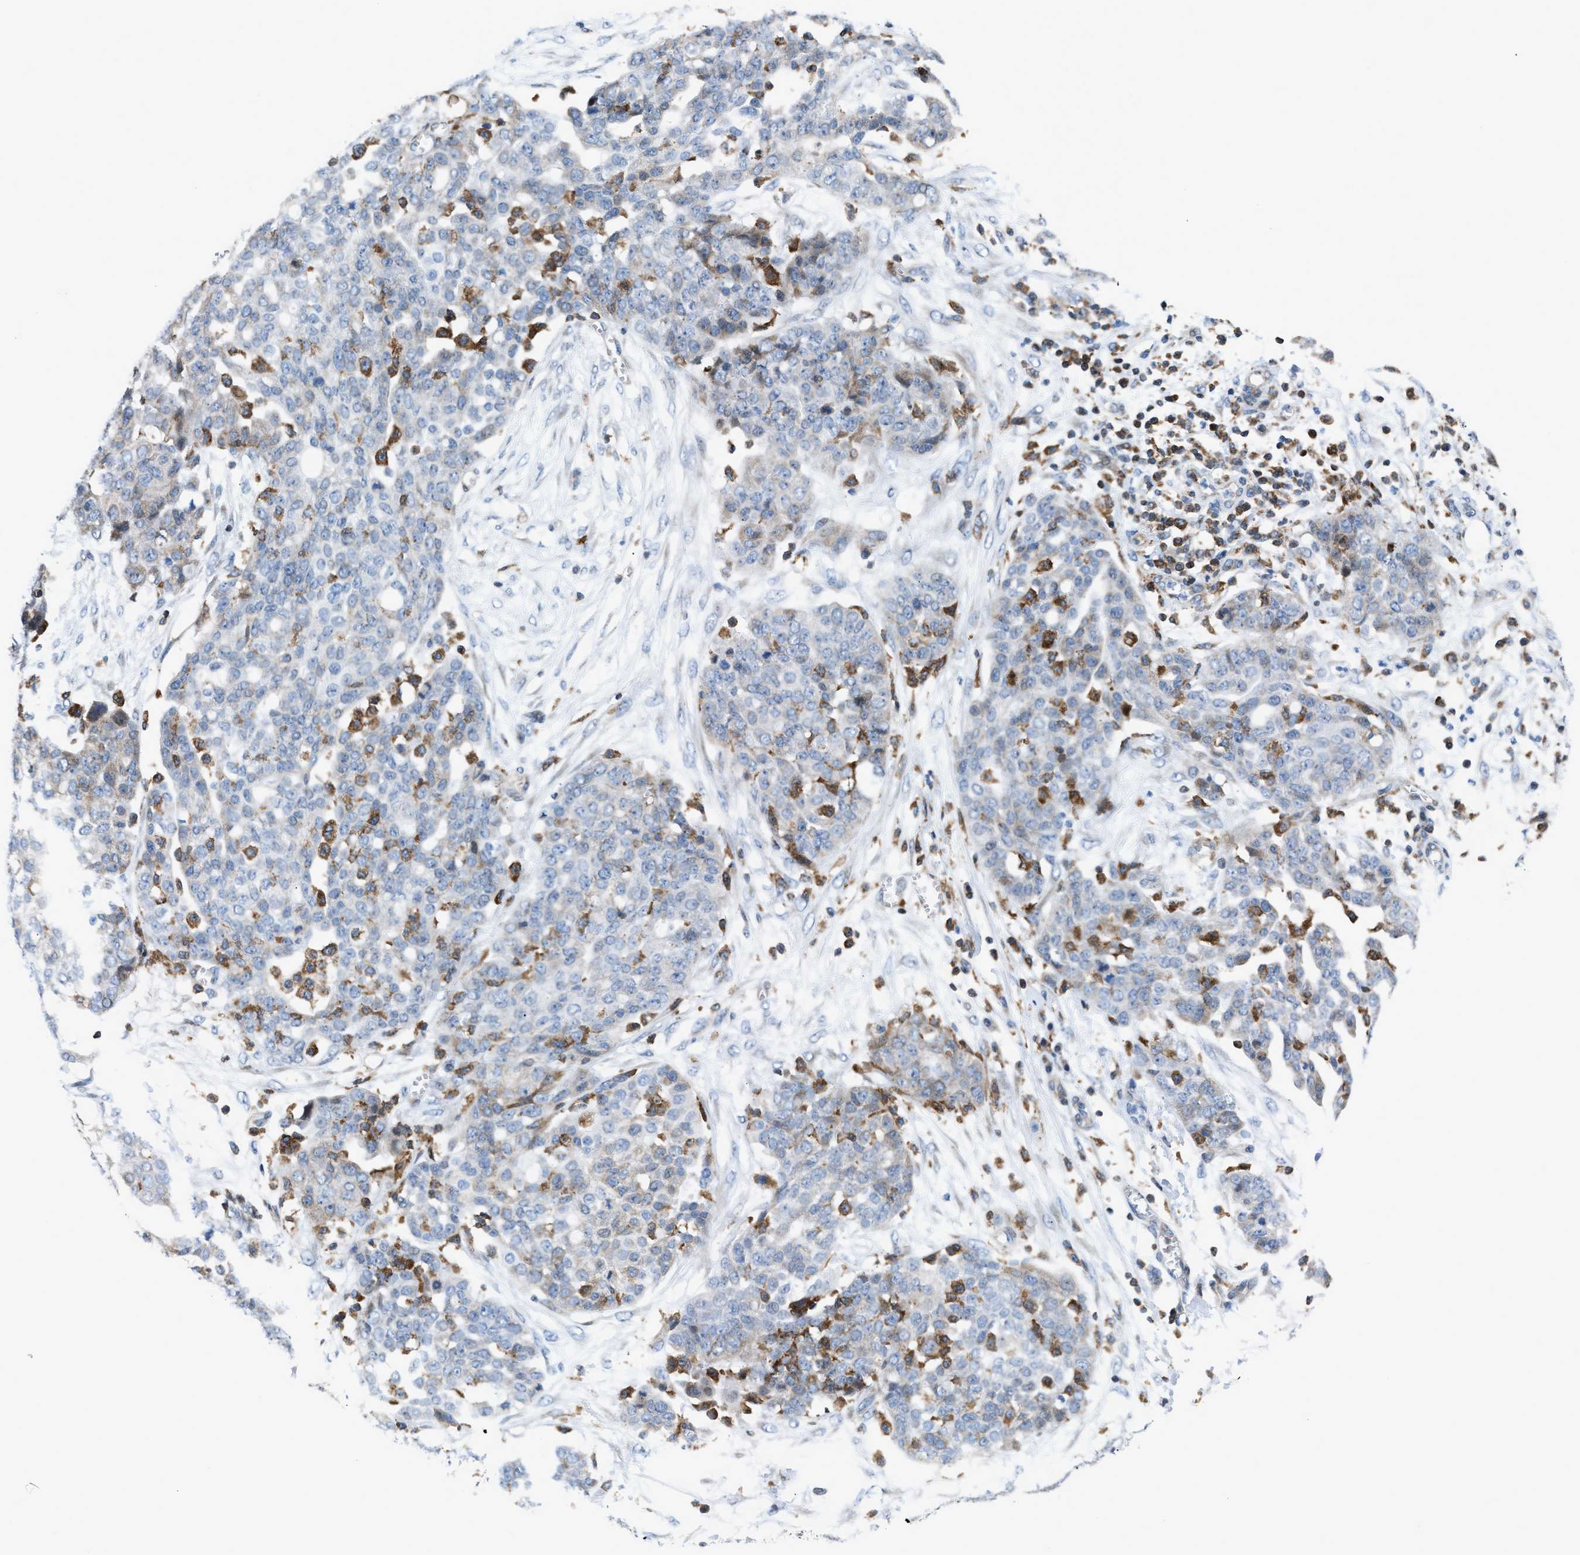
{"staining": {"intensity": "negative", "quantity": "none", "location": "none"}, "tissue": "ovarian cancer", "cell_type": "Tumor cells", "image_type": "cancer", "snomed": [{"axis": "morphology", "description": "Cystadenocarcinoma, serous, NOS"}, {"axis": "topography", "description": "Soft tissue"}, {"axis": "topography", "description": "Ovary"}], "caption": "Tumor cells are negative for brown protein staining in ovarian cancer.", "gene": "ATP9A", "patient": {"sex": "female", "age": 57}}